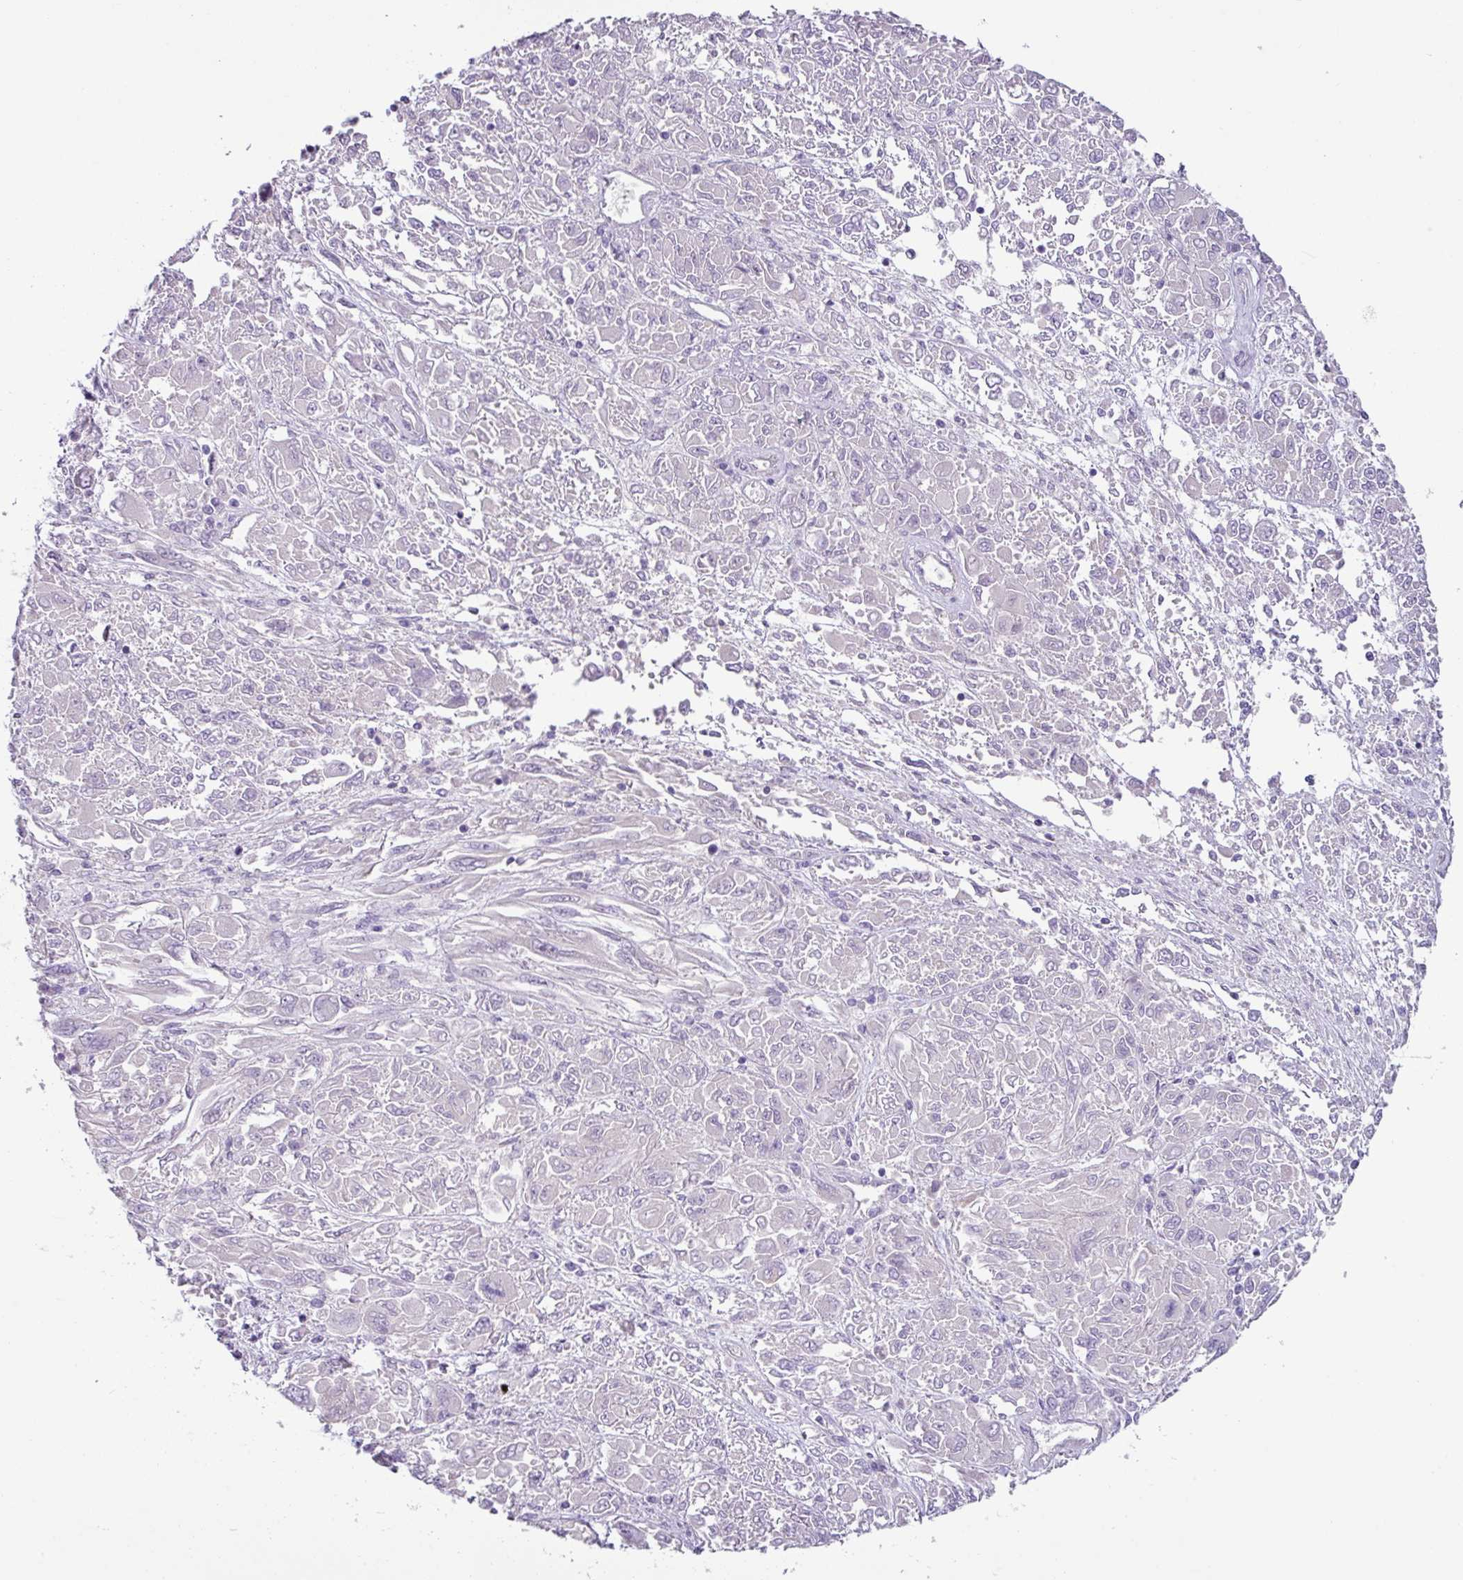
{"staining": {"intensity": "negative", "quantity": "none", "location": "none"}, "tissue": "melanoma", "cell_type": "Tumor cells", "image_type": "cancer", "snomed": [{"axis": "morphology", "description": "Malignant melanoma, NOS"}, {"axis": "topography", "description": "Skin"}], "caption": "A high-resolution photomicrograph shows IHC staining of malignant melanoma, which displays no significant expression in tumor cells.", "gene": "RGS16", "patient": {"sex": "female", "age": 91}}